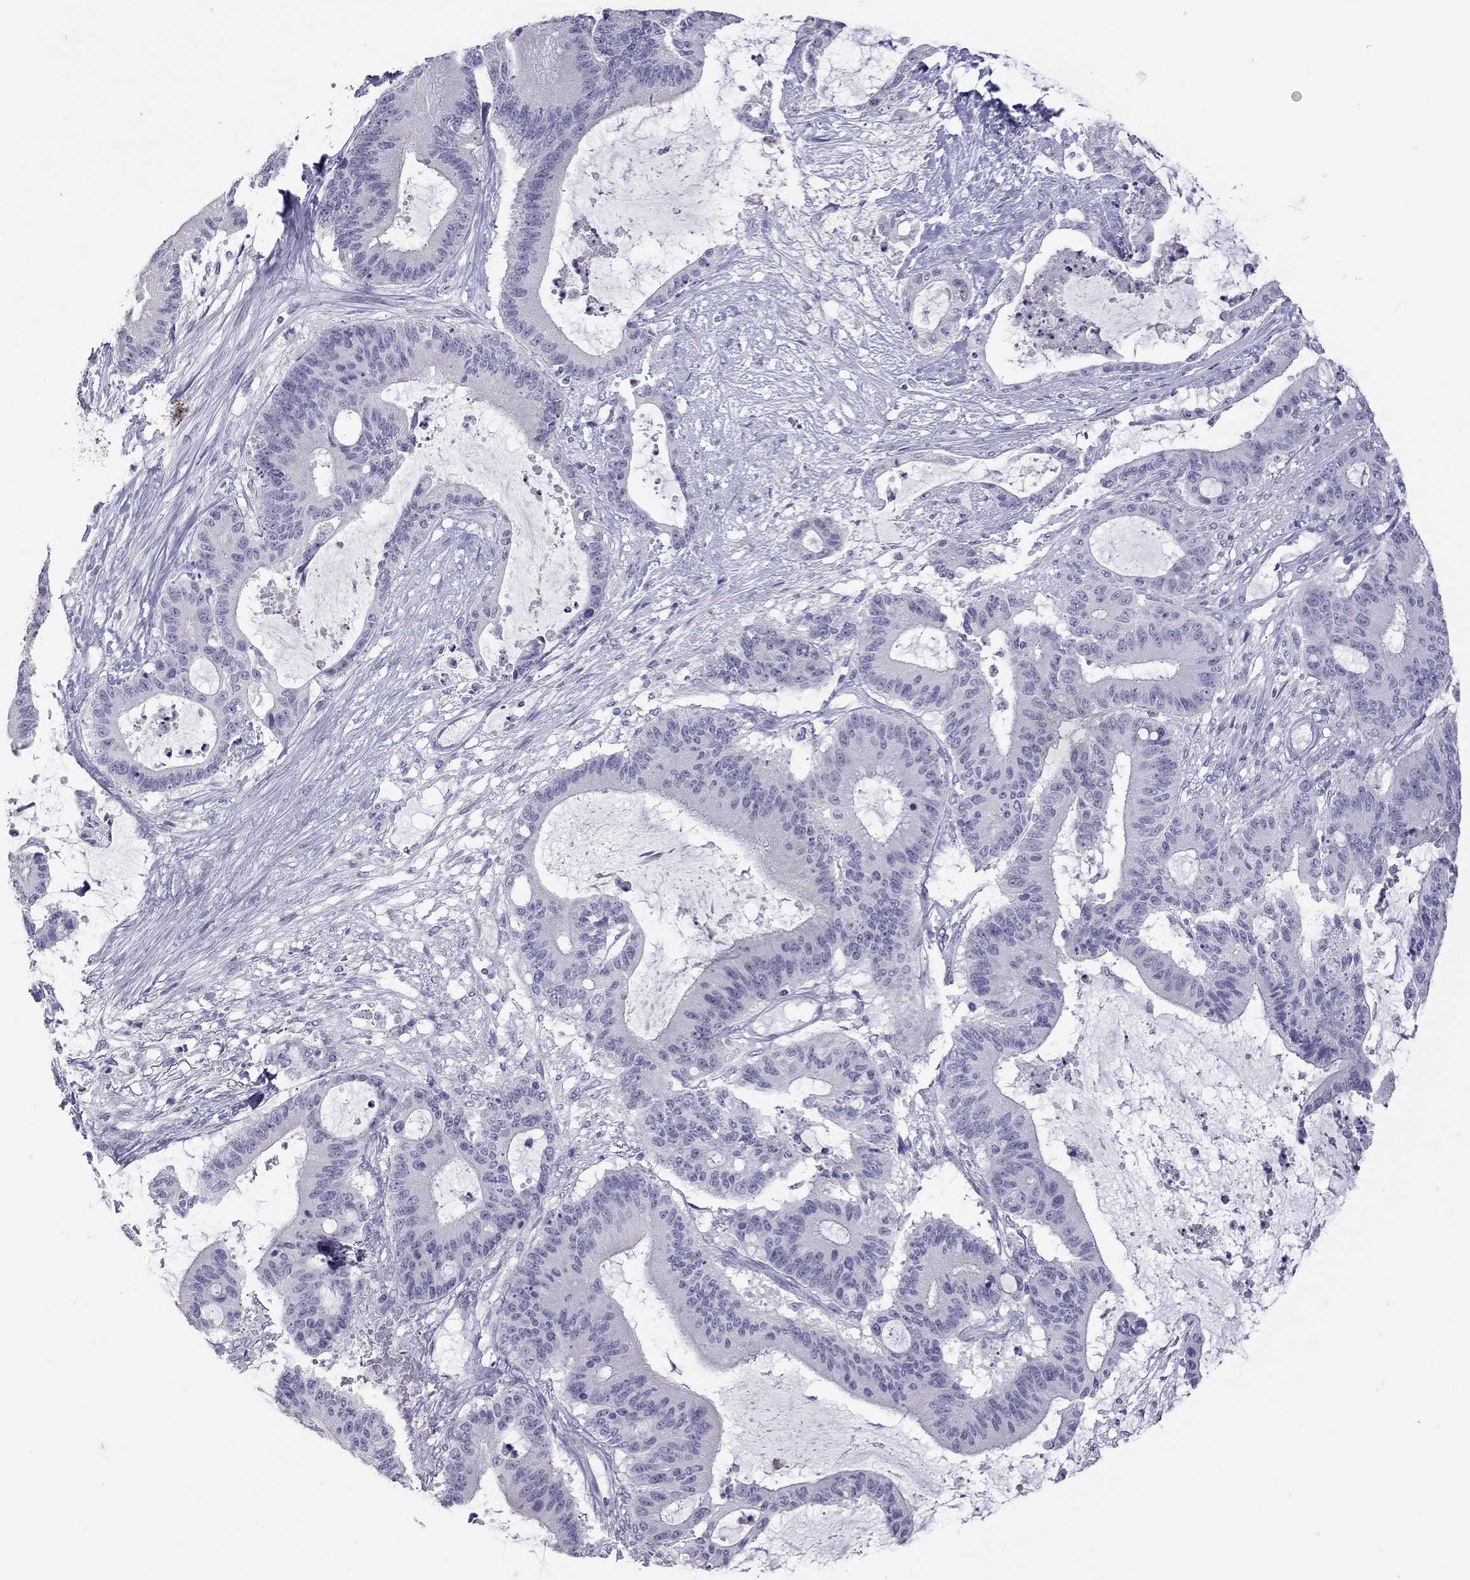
{"staining": {"intensity": "negative", "quantity": "none", "location": "none"}, "tissue": "liver cancer", "cell_type": "Tumor cells", "image_type": "cancer", "snomed": [{"axis": "morphology", "description": "Normal tissue, NOS"}, {"axis": "morphology", "description": "Cholangiocarcinoma"}, {"axis": "topography", "description": "Liver"}, {"axis": "topography", "description": "Peripheral nerve tissue"}], "caption": "An IHC photomicrograph of cholangiocarcinoma (liver) is shown. There is no staining in tumor cells of cholangiocarcinoma (liver).", "gene": "MUC16", "patient": {"sex": "female", "age": 73}}